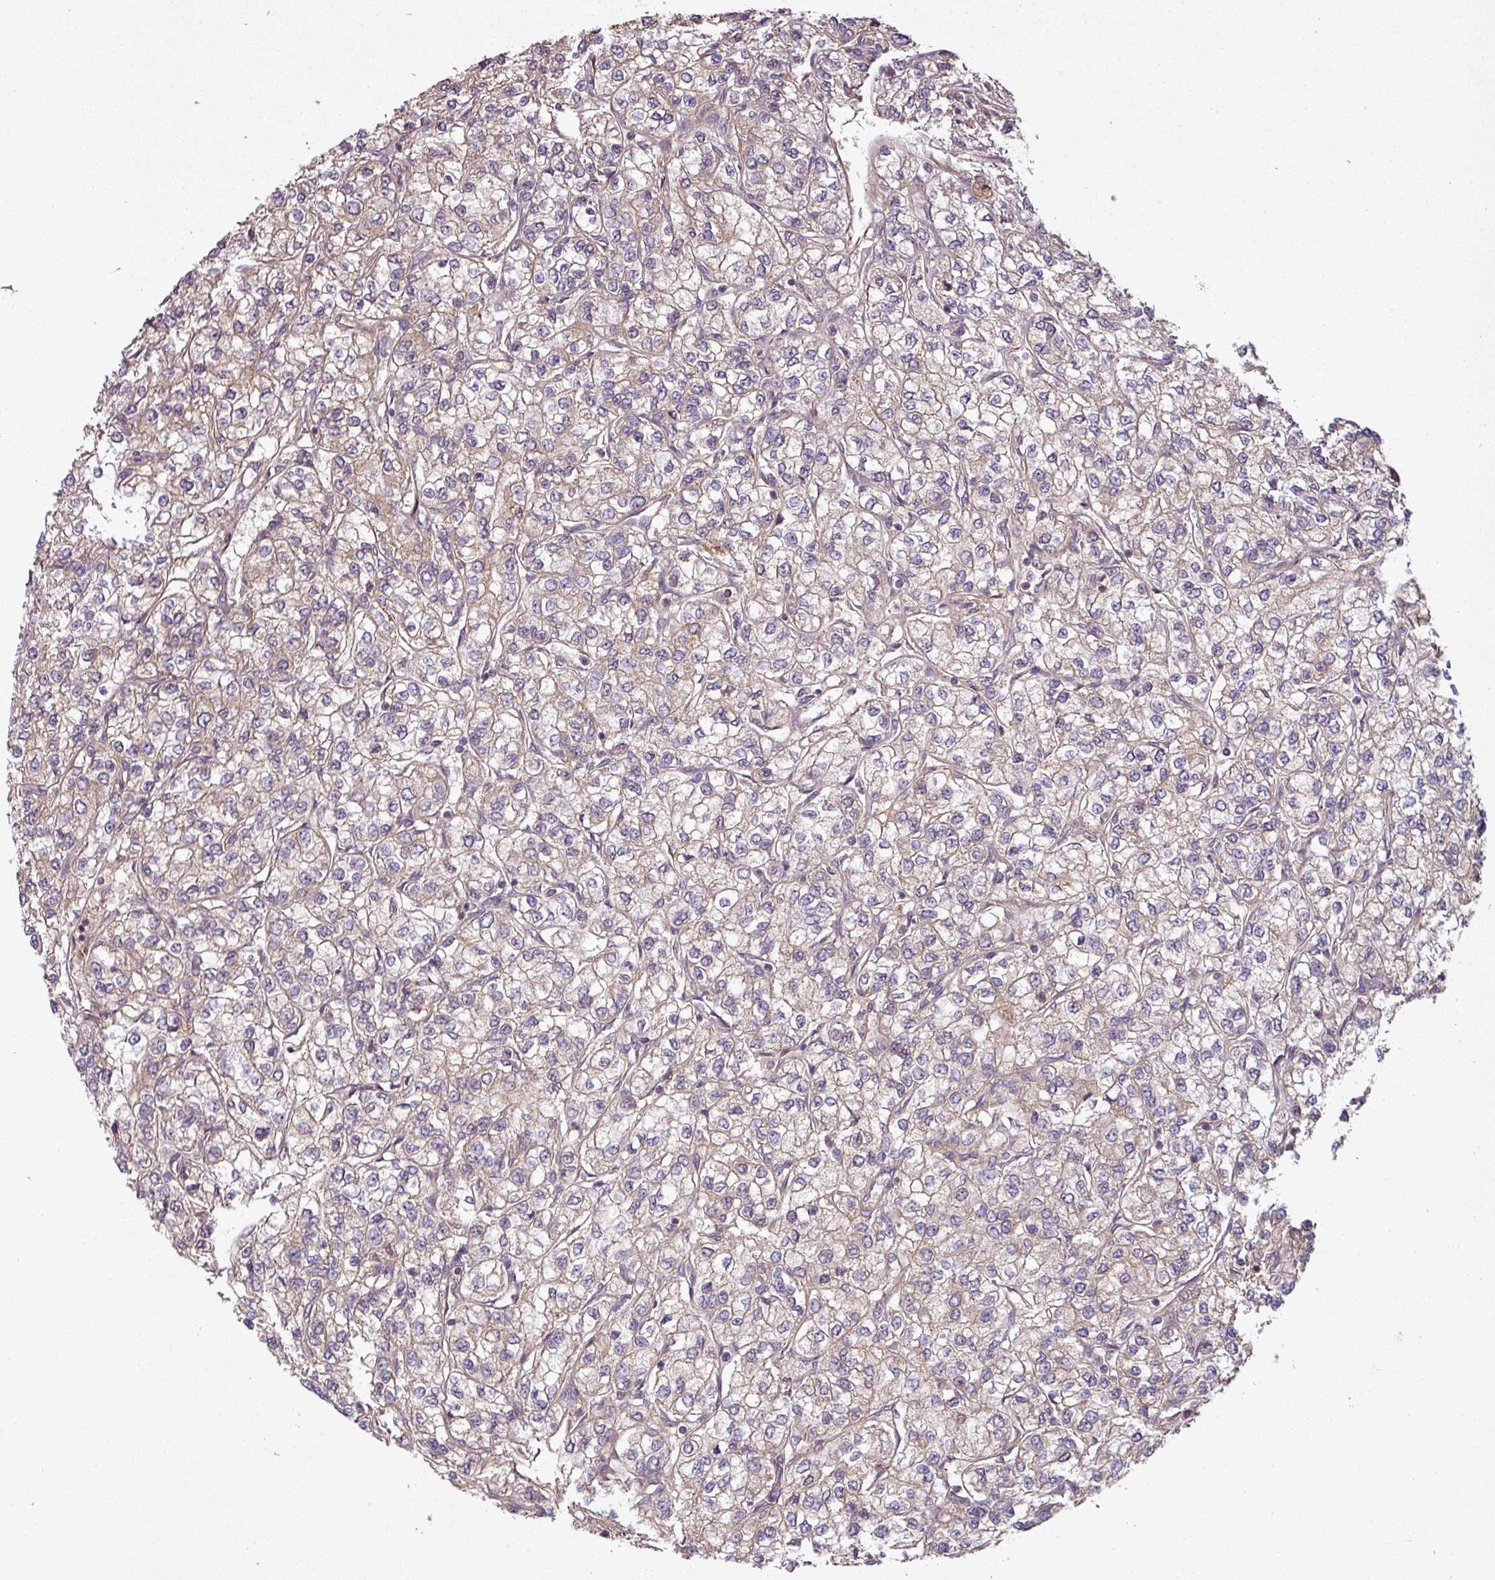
{"staining": {"intensity": "negative", "quantity": "none", "location": "none"}, "tissue": "renal cancer", "cell_type": "Tumor cells", "image_type": "cancer", "snomed": [{"axis": "morphology", "description": "Adenocarcinoma, NOS"}, {"axis": "topography", "description": "Kidney"}], "caption": "Tumor cells show no significant protein expression in renal cancer.", "gene": "SNRNP25", "patient": {"sex": "male", "age": 80}}